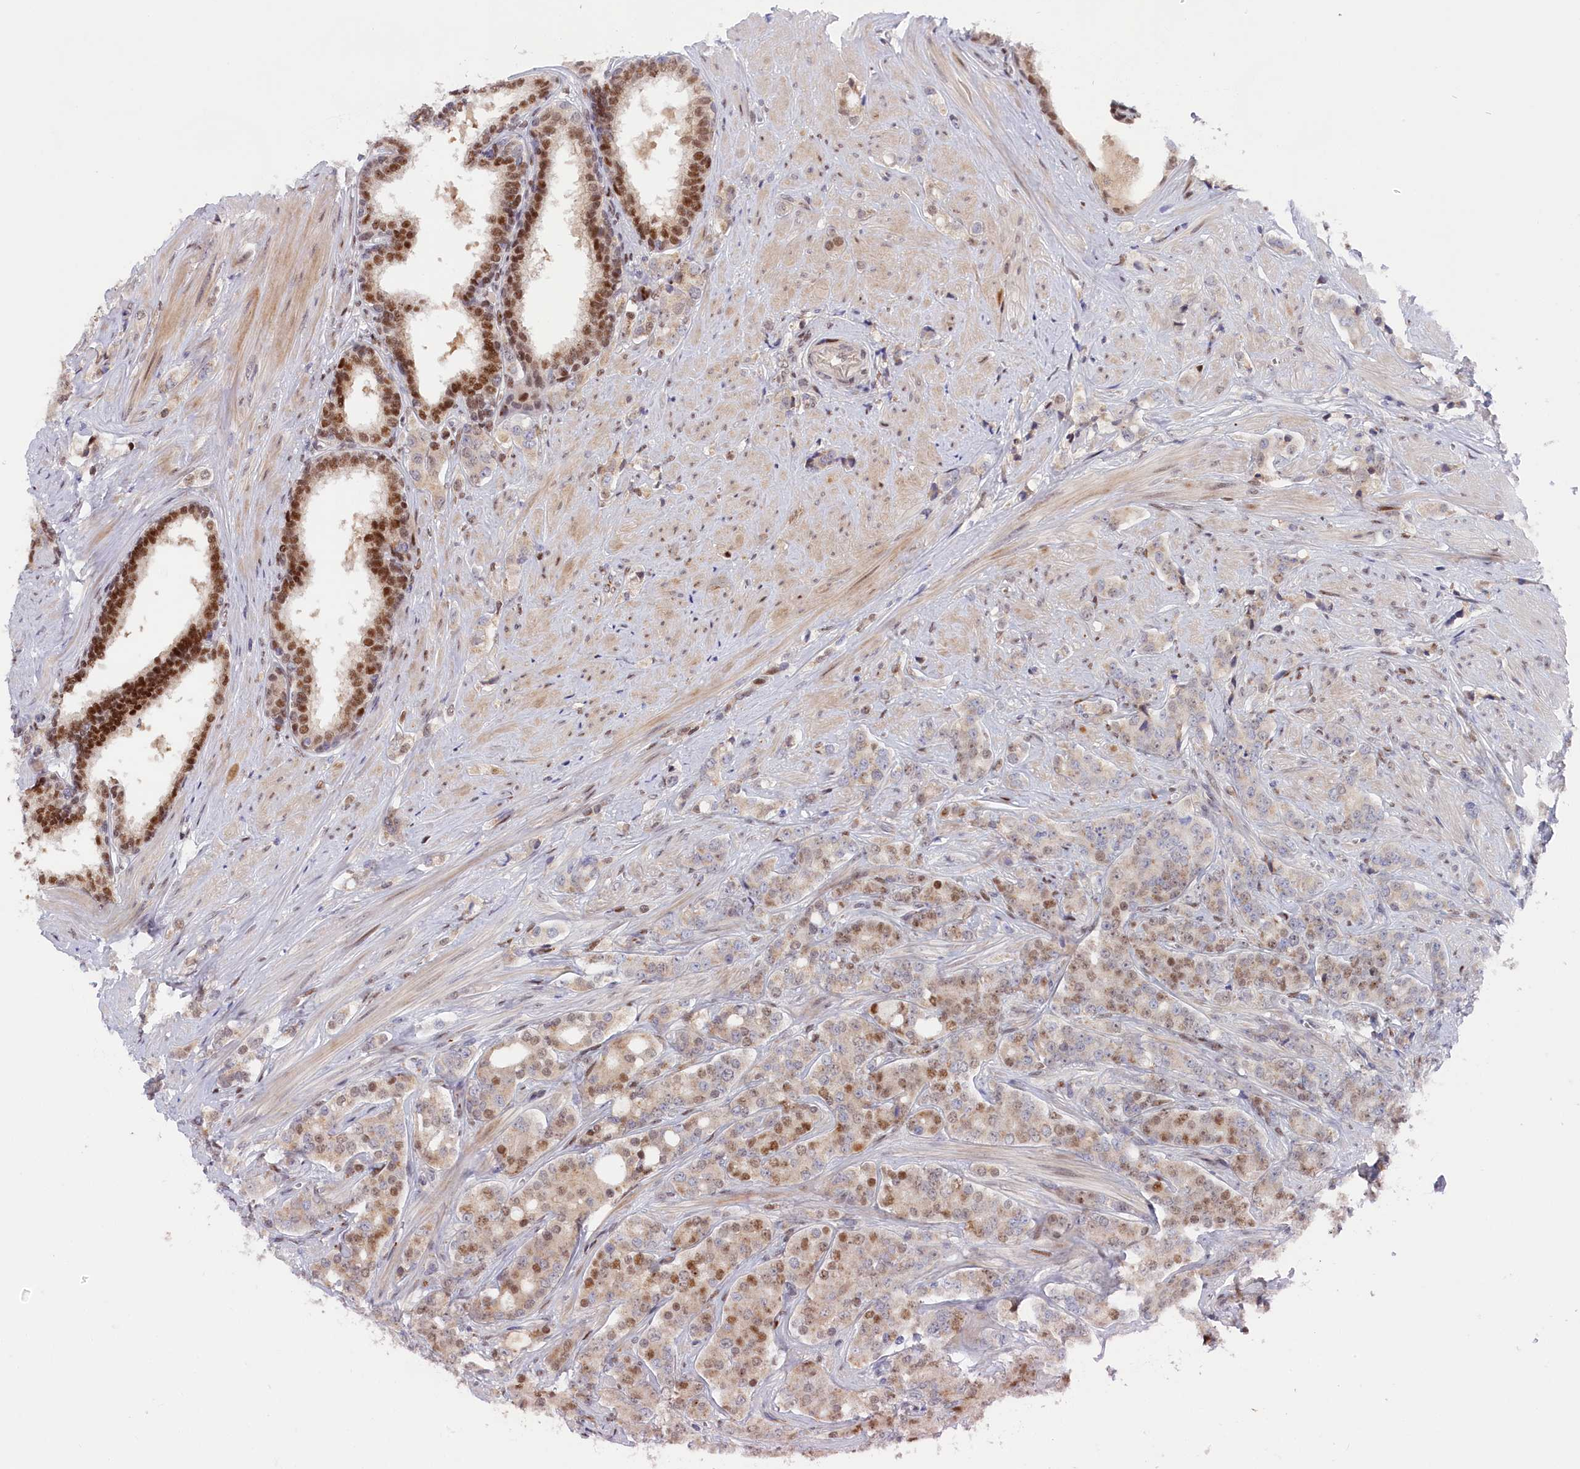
{"staining": {"intensity": "moderate", "quantity": "<25%", "location": "nuclear"}, "tissue": "prostate cancer", "cell_type": "Tumor cells", "image_type": "cancer", "snomed": [{"axis": "morphology", "description": "Adenocarcinoma, High grade"}, {"axis": "topography", "description": "Prostate"}], "caption": "Protein expression analysis of prostate cancer shows moderate nuclear staining in approximately <25% of tumor cells.", "gene": "CHST12", "patient": {"sex": "male", "age": 62}}